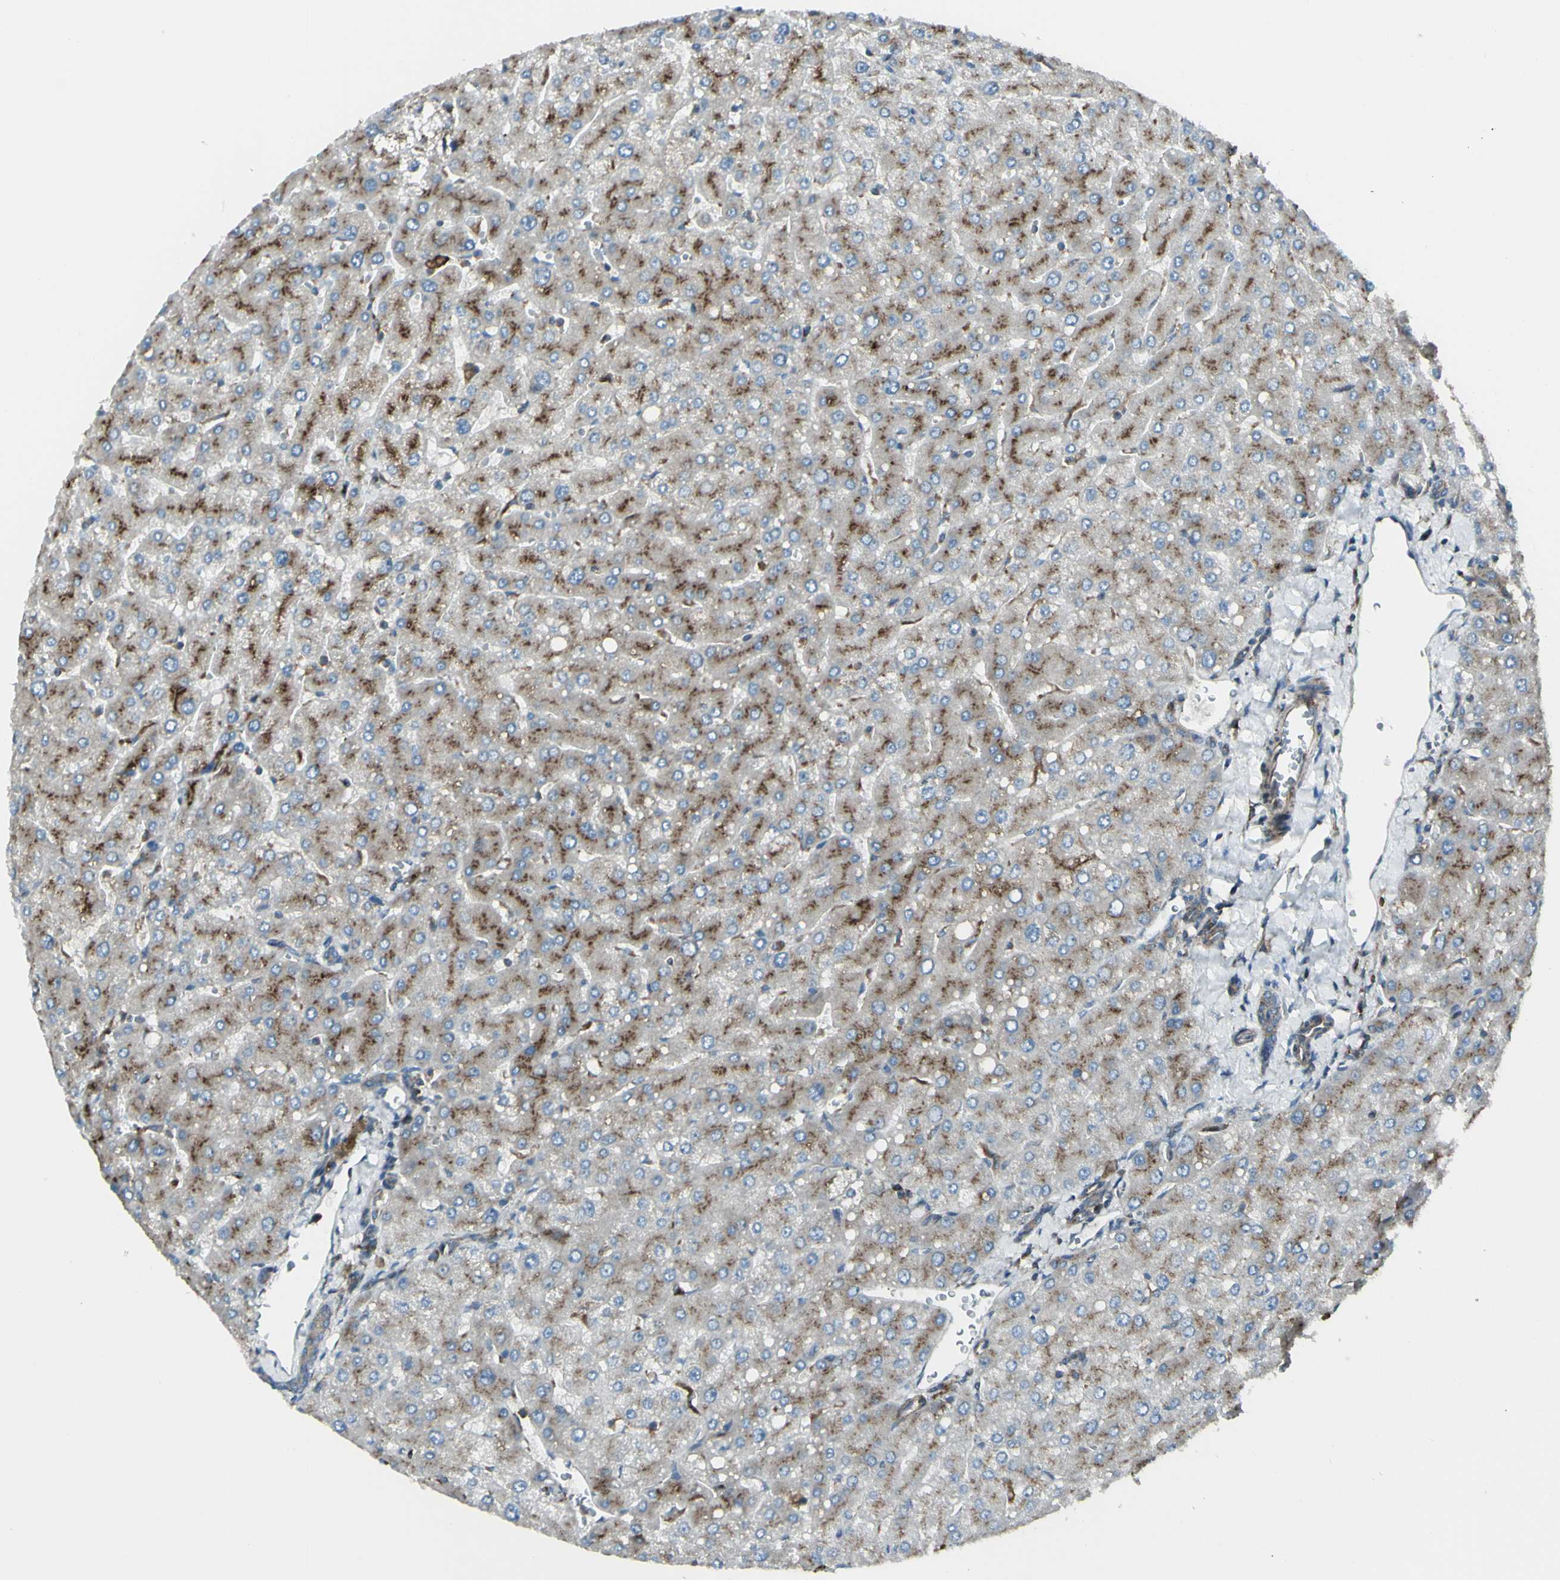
{"staining": {"intensity": "weak", "quantity": ">75%", "location": "cytoplasmic/membranous"}, "tissue": "liver", "cell_type": "Cholangiocytes", "image_type": "normal", "snomed": [{"axis": "morphology", "description": "Normal tissue, NOS"}, {"axis": "topography", "description": "Liver"}], "caption": "A brown stain highlights weak cytoplasmic/membranous staining of a protein in cholangiocytes of unremarkable liver. The protein is stained brown, and the nuclei are stained in blue (DAB IHC with brightfield microscopy, high magnification).", "gene": "NAPA", "patient": {"sex": "male", "age": 55}}